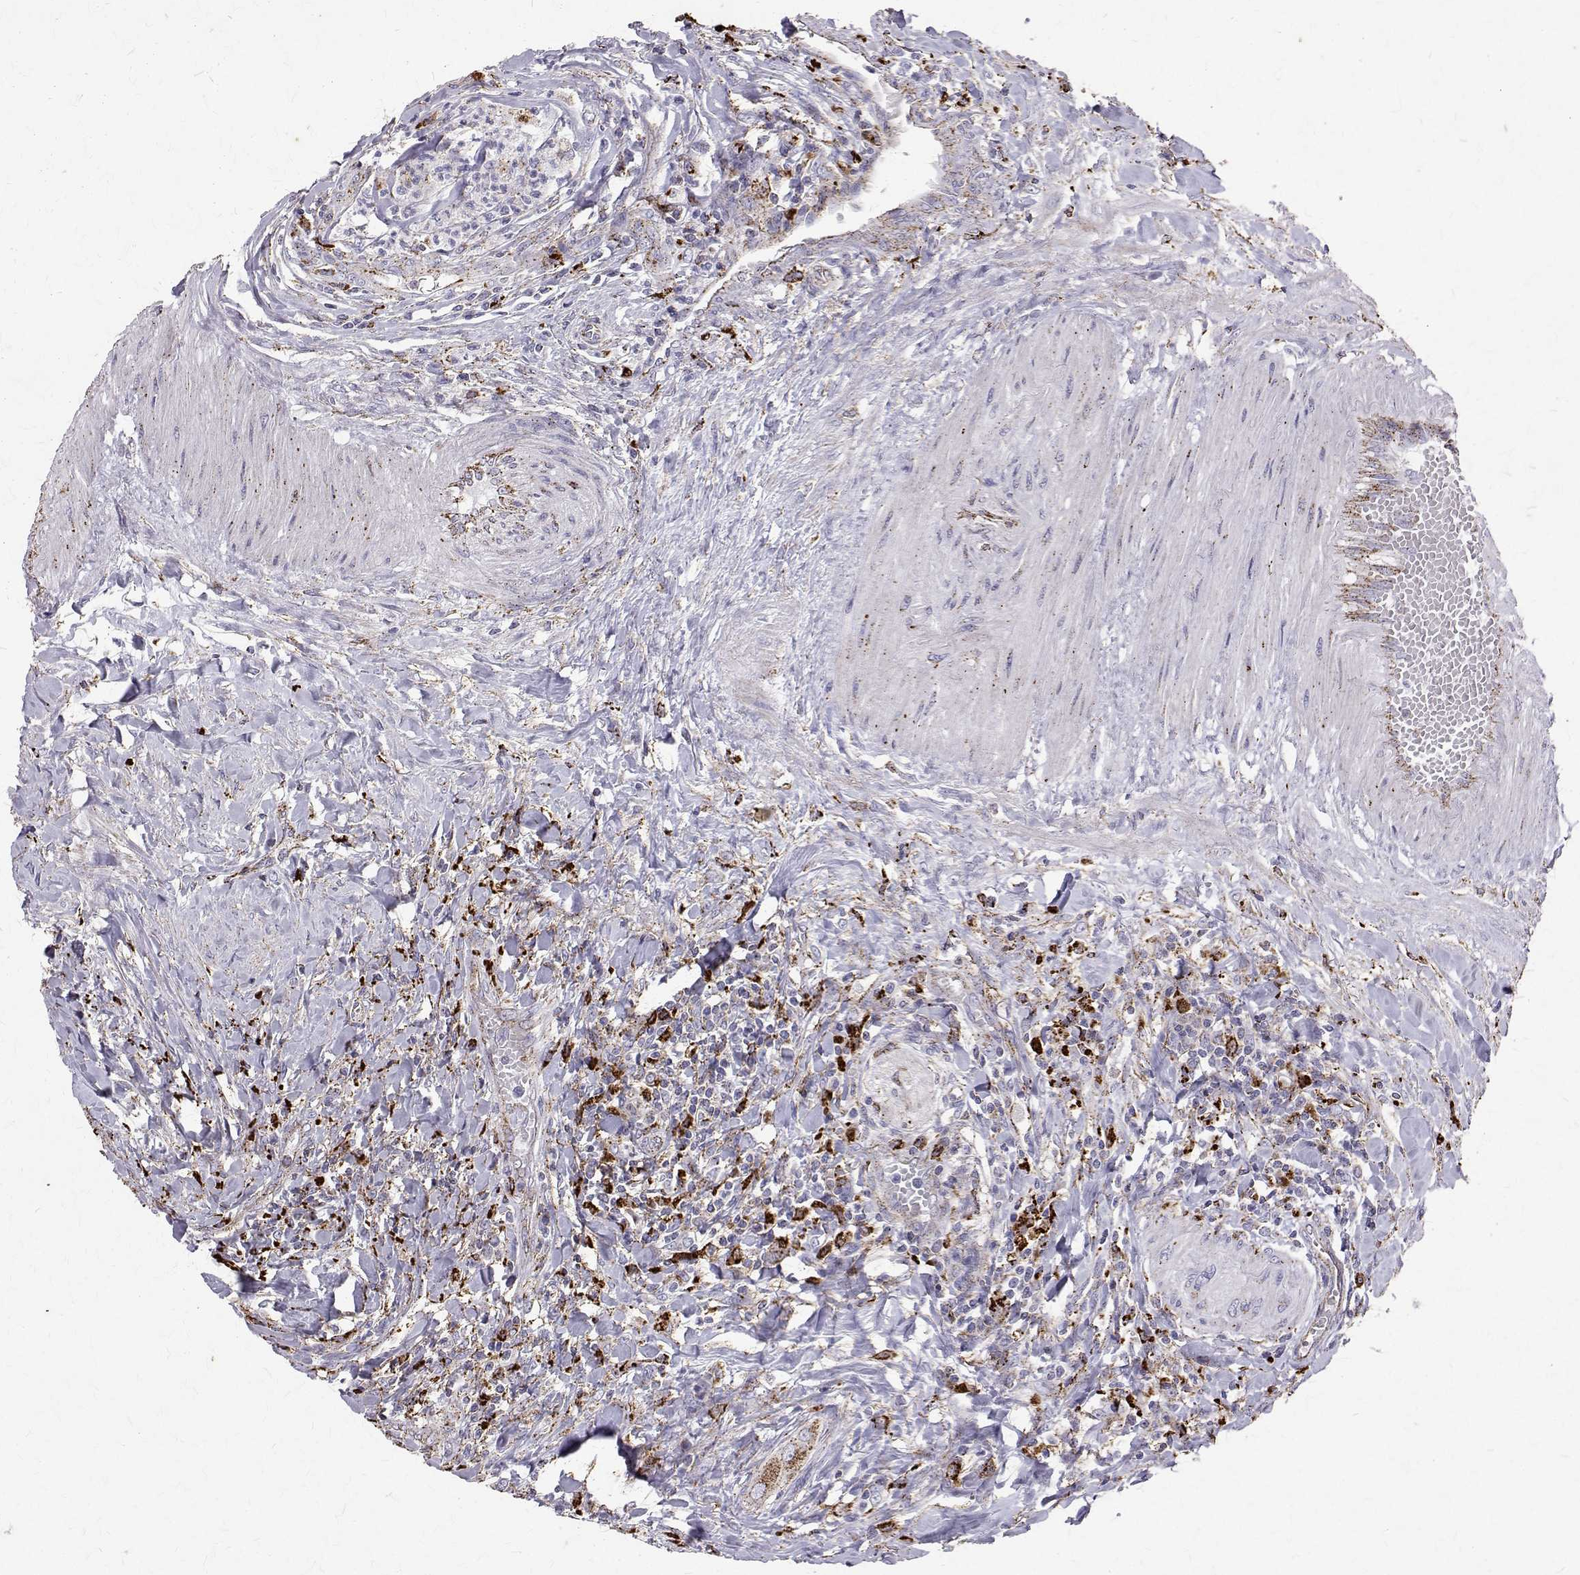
{"staining": {"intensity": "negative", "quantity": "none", "location": "none"}, "tissue": "colorectal cancer", "cell_type": "Tumor cells", "image_type": "cancer", "snomed": [{"axis": "morphology", "description": "Adenocarcinoma, NOS"}, {"axis": "topography", "description": "Colon"}], "caption": "High magnification brightfield microscopy of adenocarcinoma (colorectal) stained with DAB (3,3'-diaminobenzidine) (brown) and counterstained with hematoxylin (blue): tumor cells show no significant expression.", "gene": "TPP1", "patient": {"sex": "female", "age": 67}}